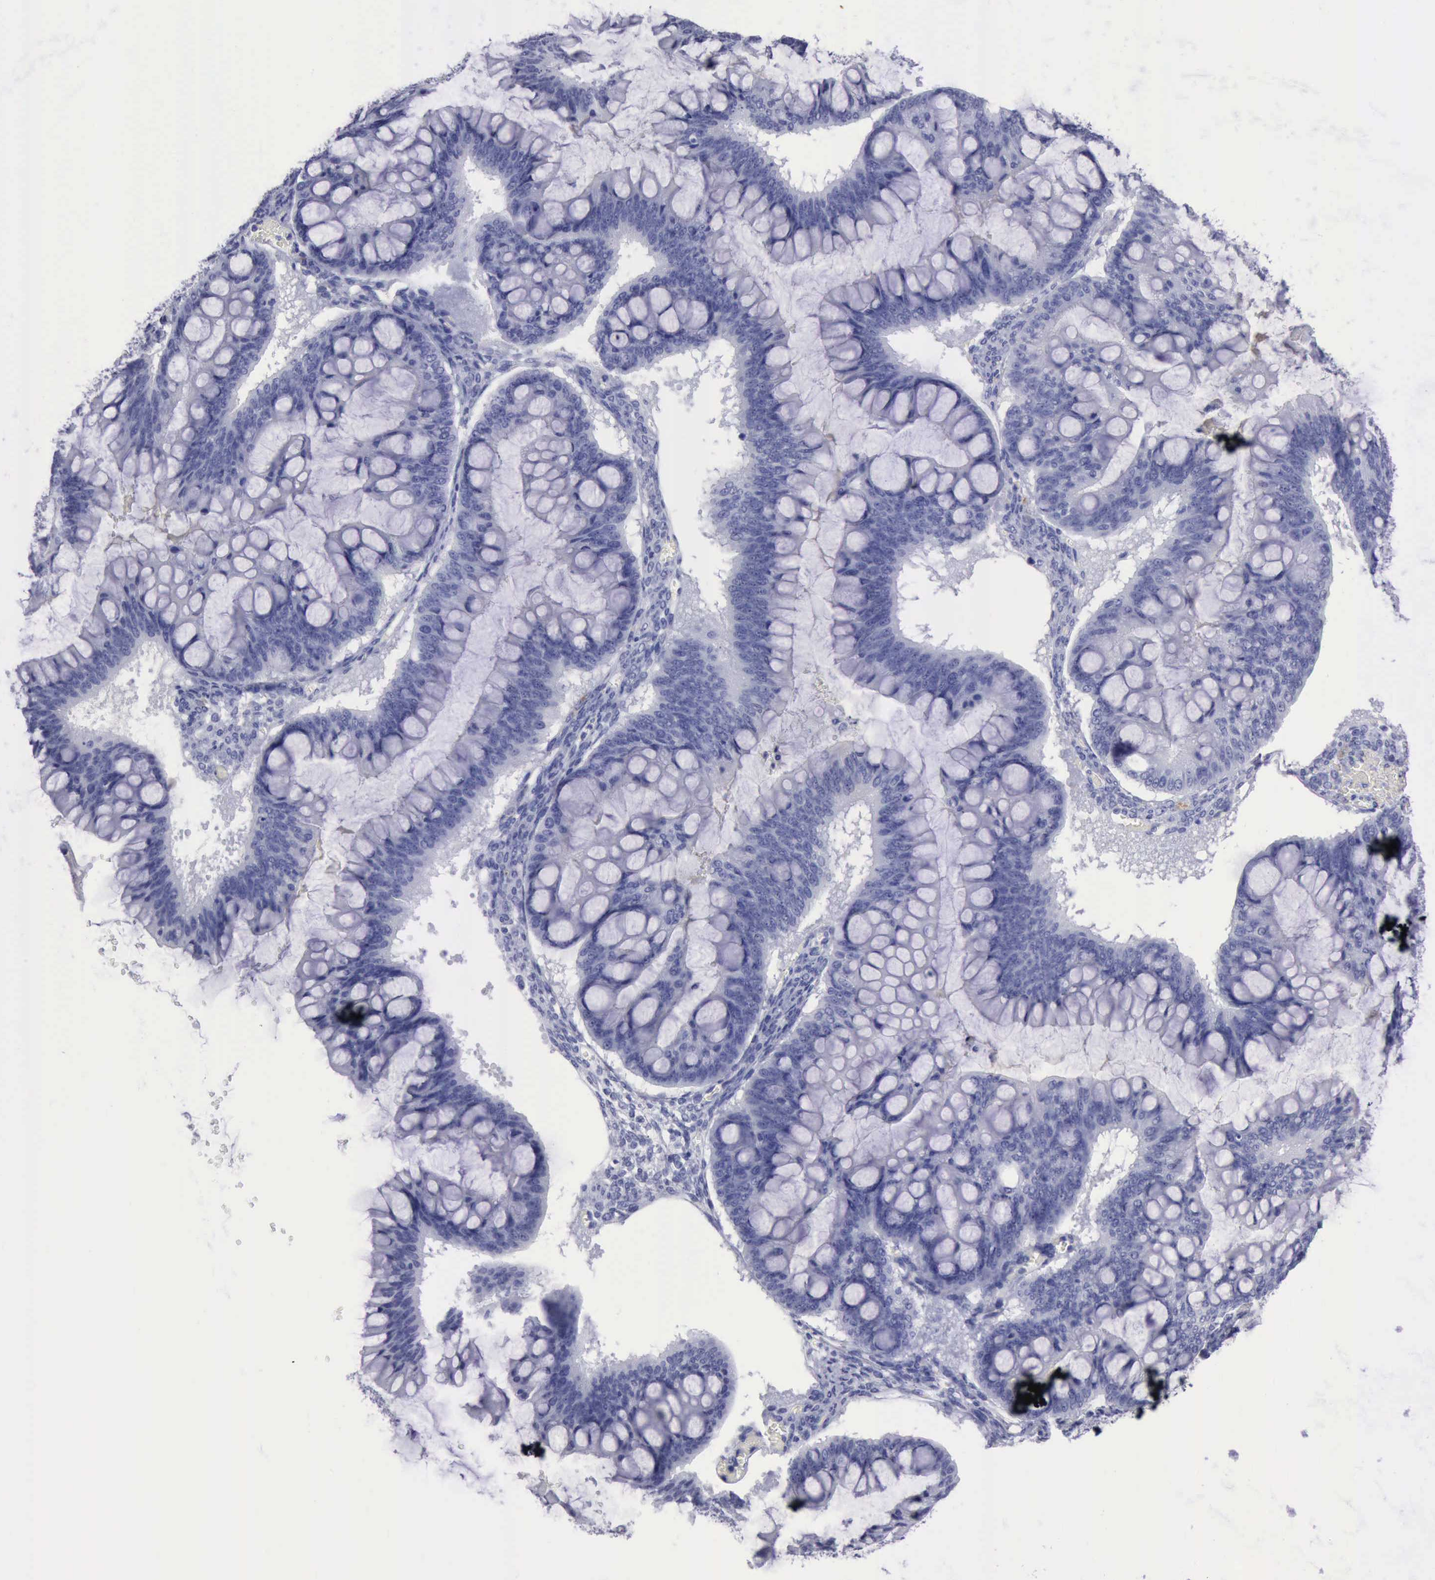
{"staining": {"intensity": "negative", "quantity": "none", "location": "none"}, "tissue": "ovarian cancer", "cell_type": "Tumor cells", "image_type": "cancer", "snomed": [{"axis": "morphology", "description": "Cystadenocarcinoma, mucinous, NOS"}, {"axis": "topography", "description": "Ovary"}], "caption": "Tumor cells are negative for brown protein staining in ovarian mucinous cystadenocarcinoma.", "gene": "CYP19A1", "patient": {"sex": "female", "age": 73}}